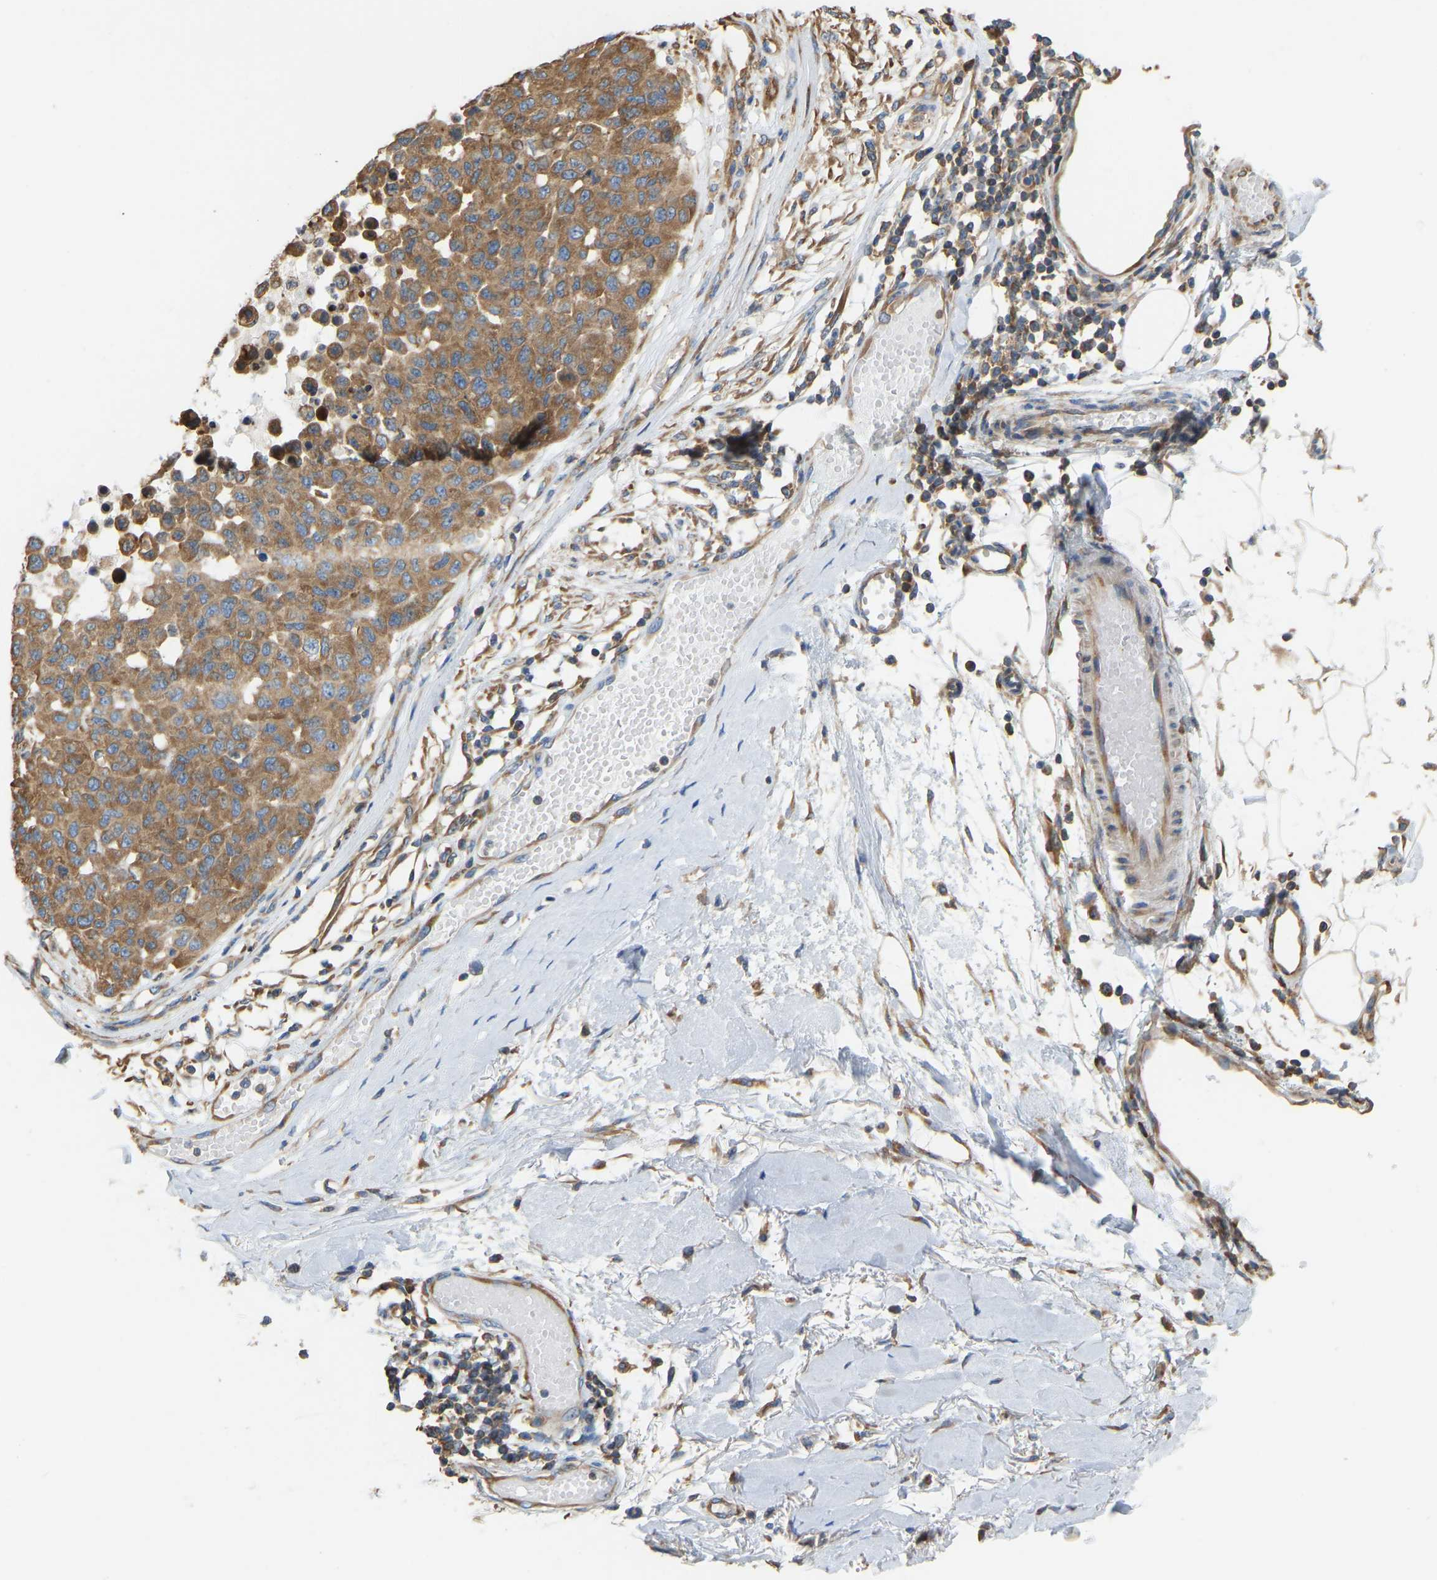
{"staining": {"intensity": "moderate", "quantity": ">75%", "location": "cytoplasmic/membranous"}, "tissue": "melanoma", "cell_type": "Tumor cells", "image_type": "cancer", "snomed": [{"axis": "morphology", "description": "Normal tissue, NOS"}, {"axis": "morphology", "description": "Malignant melanoma, NOS"}, {"axis": "topography", "description": "Skin"}], "caption": "About >75% of tumor cells in human melanoma exhibit moderate cytoplasmic/membranous protein staining as visualized by brown immunohistochemical staining.", "gene": "RPS6KB2", "patient": {"sex": "male", "age": 62}}